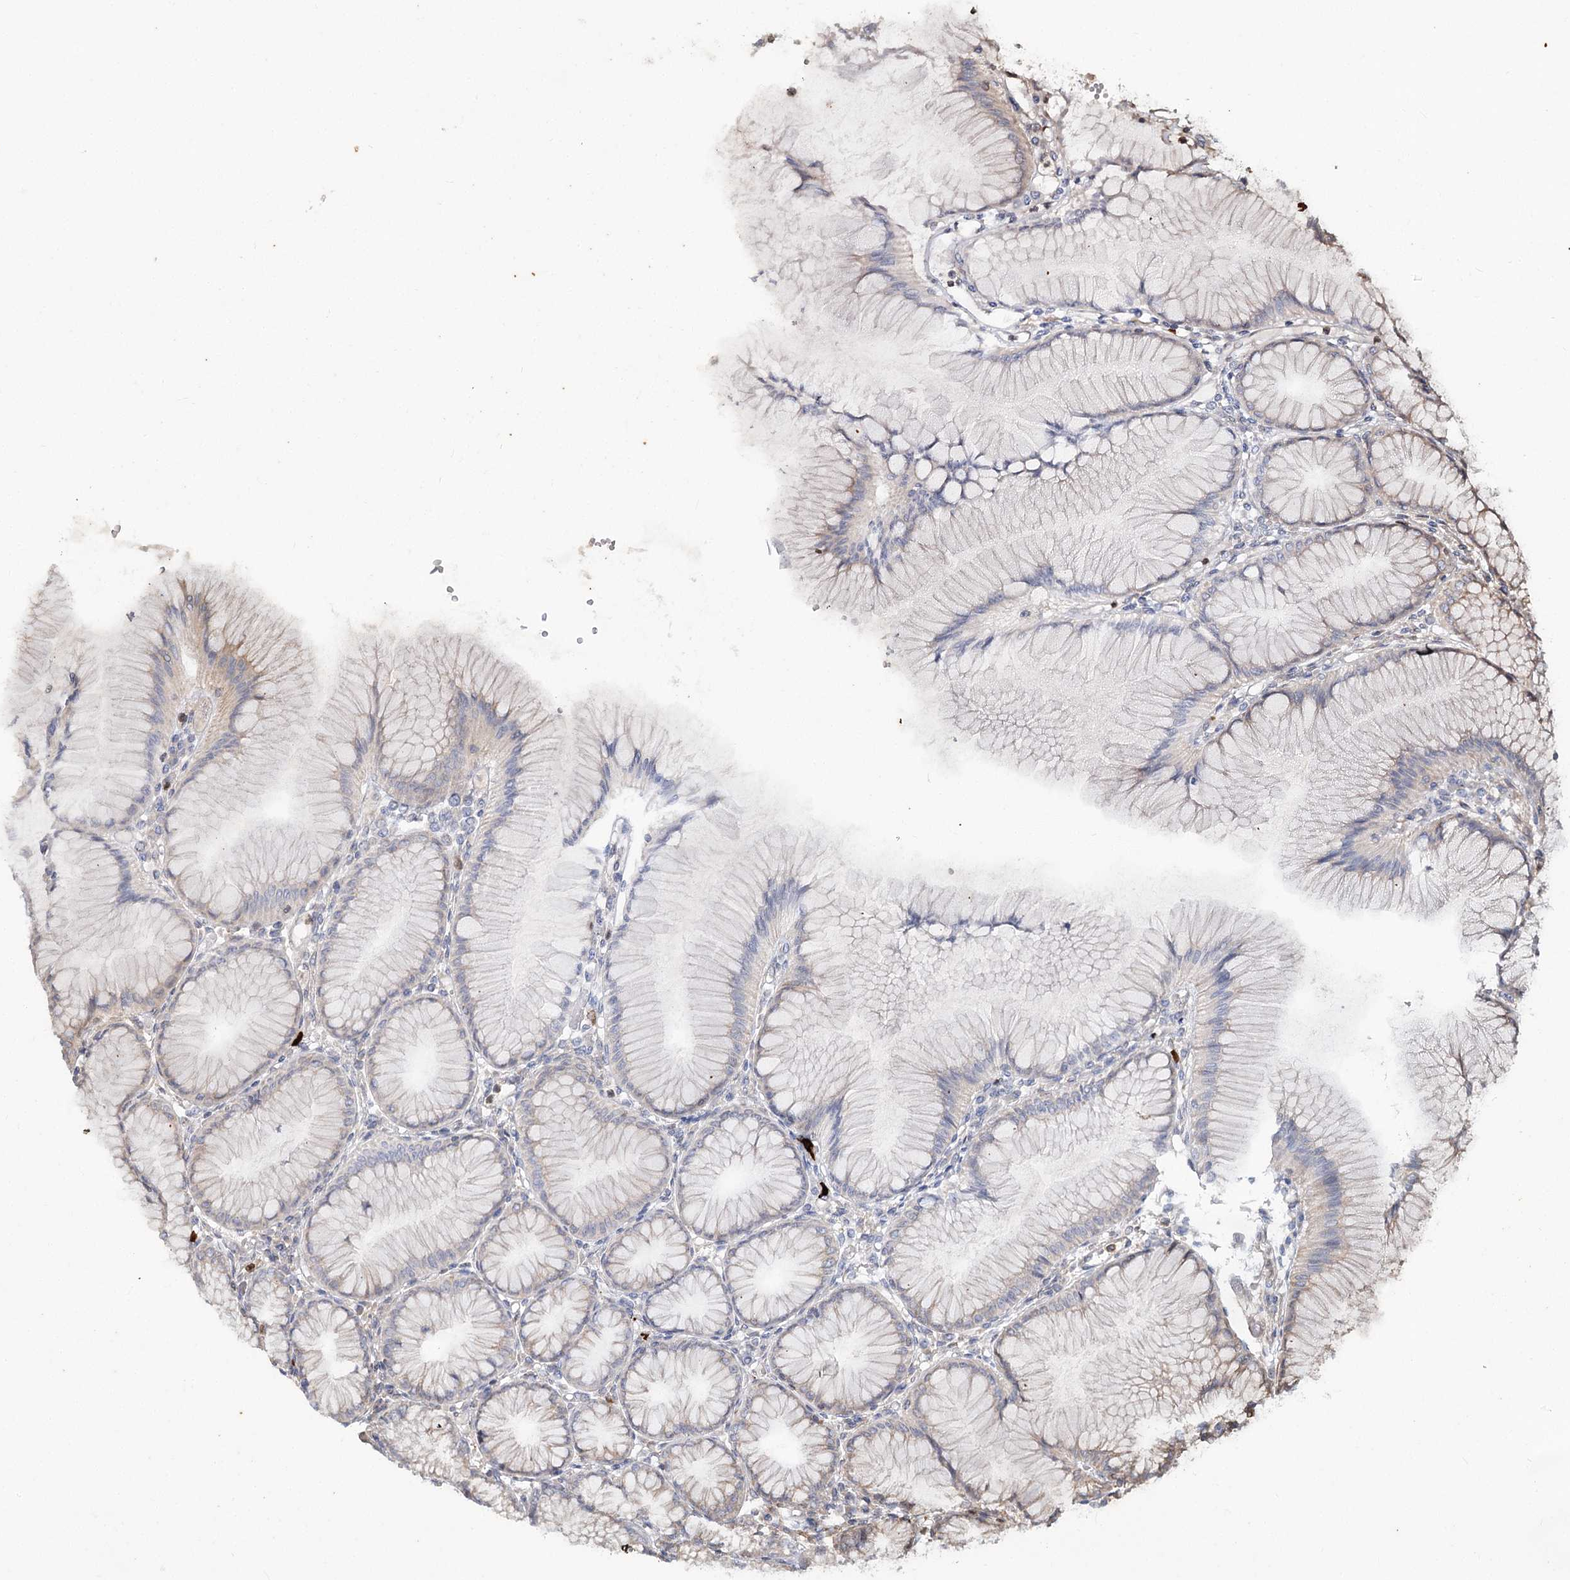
{"staining": {"intensity": "moderate", "quantity": "<25%", "location": "cytoplasmic/membranous"}, "tissue": "stomach", "cell_type": "Glandular cells", "image_type": "normal", "snomed": [{"axis": "morphology", "description": "Normal tissue, NOS"}, {"axis": "topography", "description": "Stomach"}], "caption": "Immunohistochemistry (IHC) micrograph of benign human stomach stained for a protein (brown), which reveals low levels of moderate cytoplasmic/membranous staining in approximately <25% of glandular cells.", "gene": "MTMR3", "patient": {"sex": "female", "age": 57}}